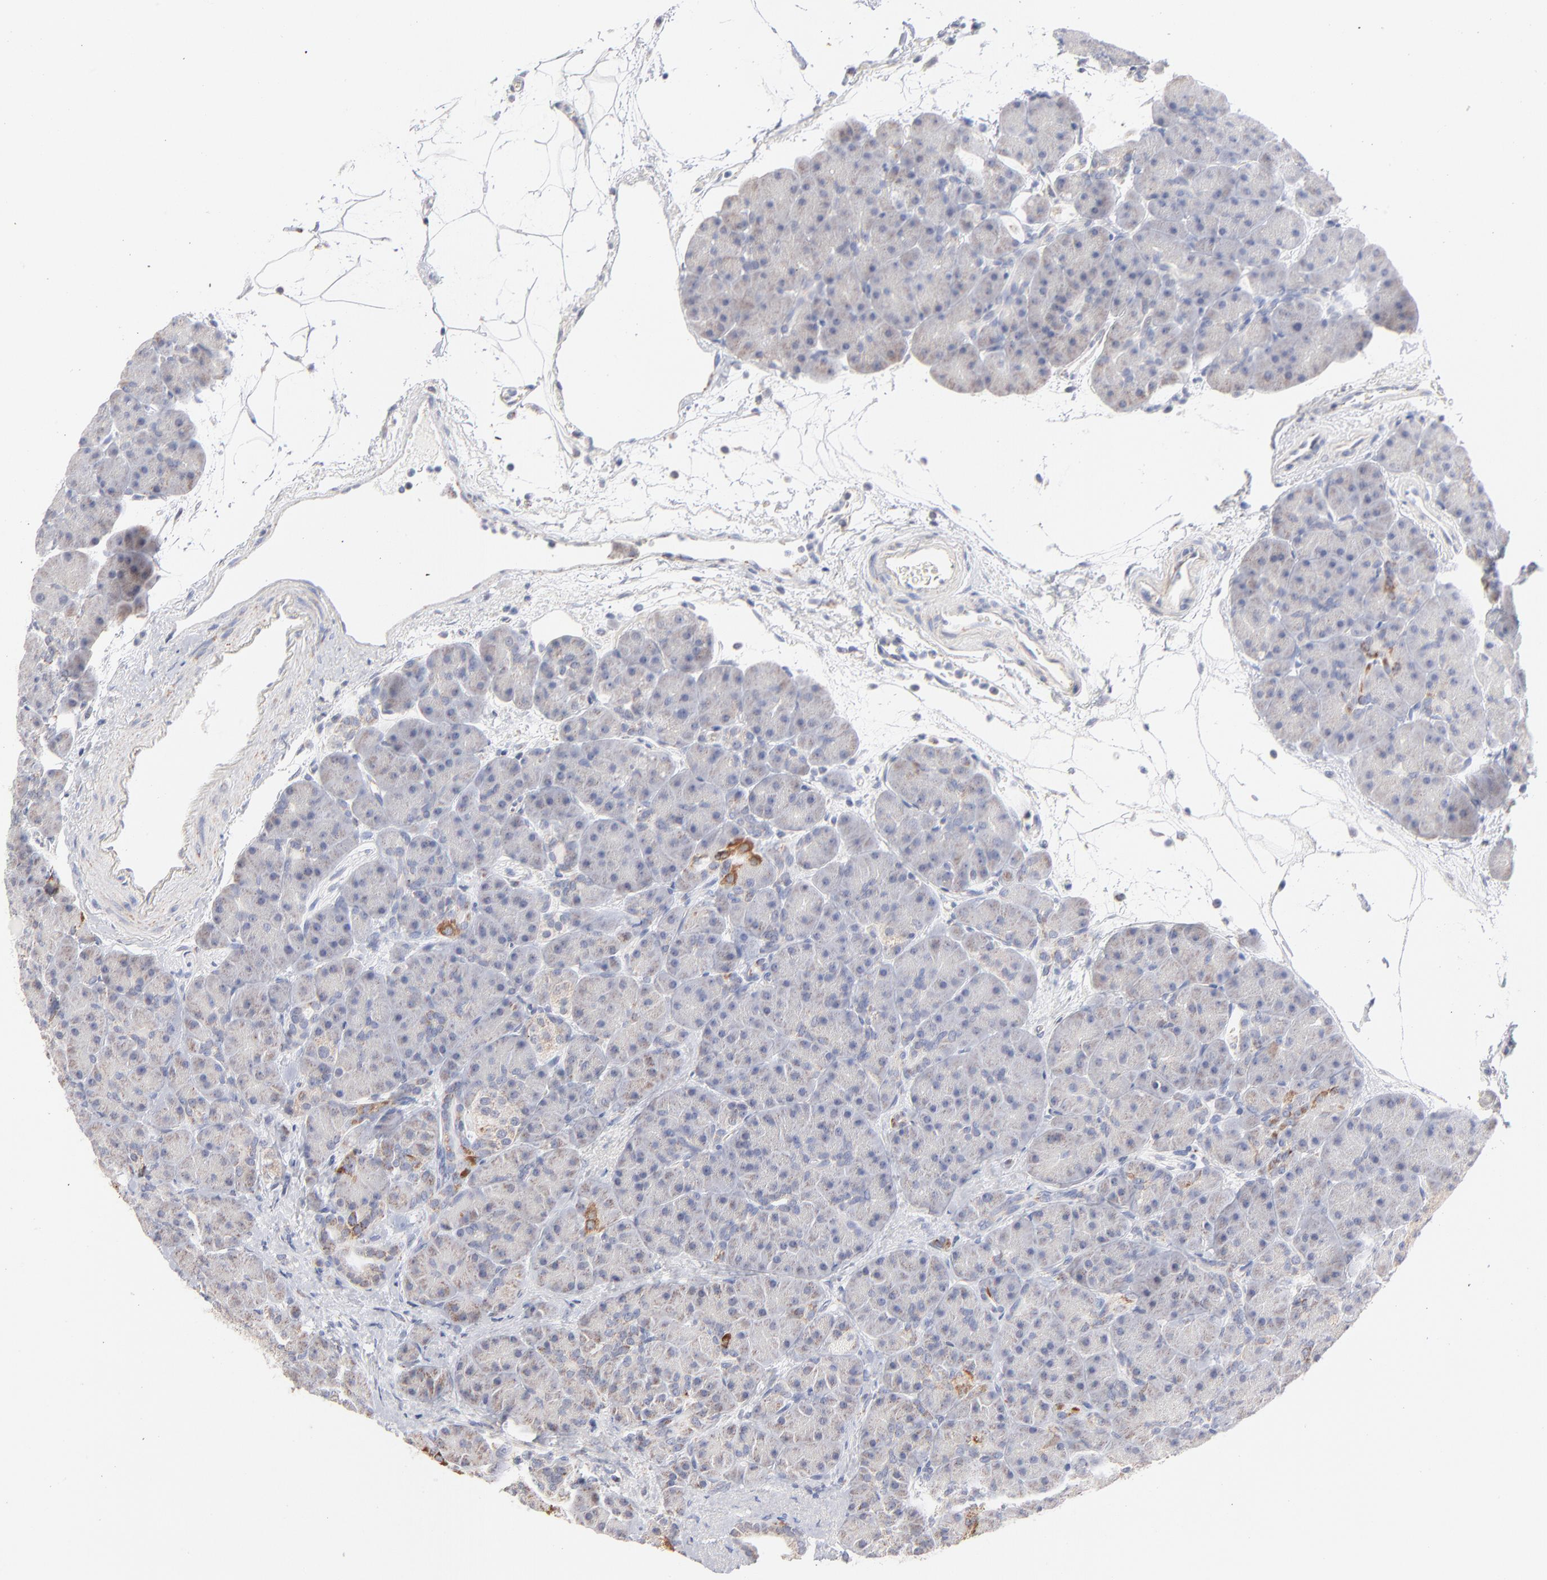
{"staining": {"intensity": "weak", "quantity": "25%-75%", "location": "cytoplasmic/membranous"}, "tissue": "pancreas", "cell_type": "Exocrine glandular cells", "image_type": "normal", "snomed": [{"axis": "morphology", "description": "Normal tissue, NOS"}, {"axis": "topography", "description": "Pancreas"}], "caption": "Benign pancreas was stained to show a protein in brown. There is low levels of weak cytoplasmic/membranous positivity in about 25%-75% of exocrine glandular cells. (DAB = brown stain, brightfield microscopy at high magnification).", "gene": "MRPL58", "patient": {"sex": "male", "age": 66}}